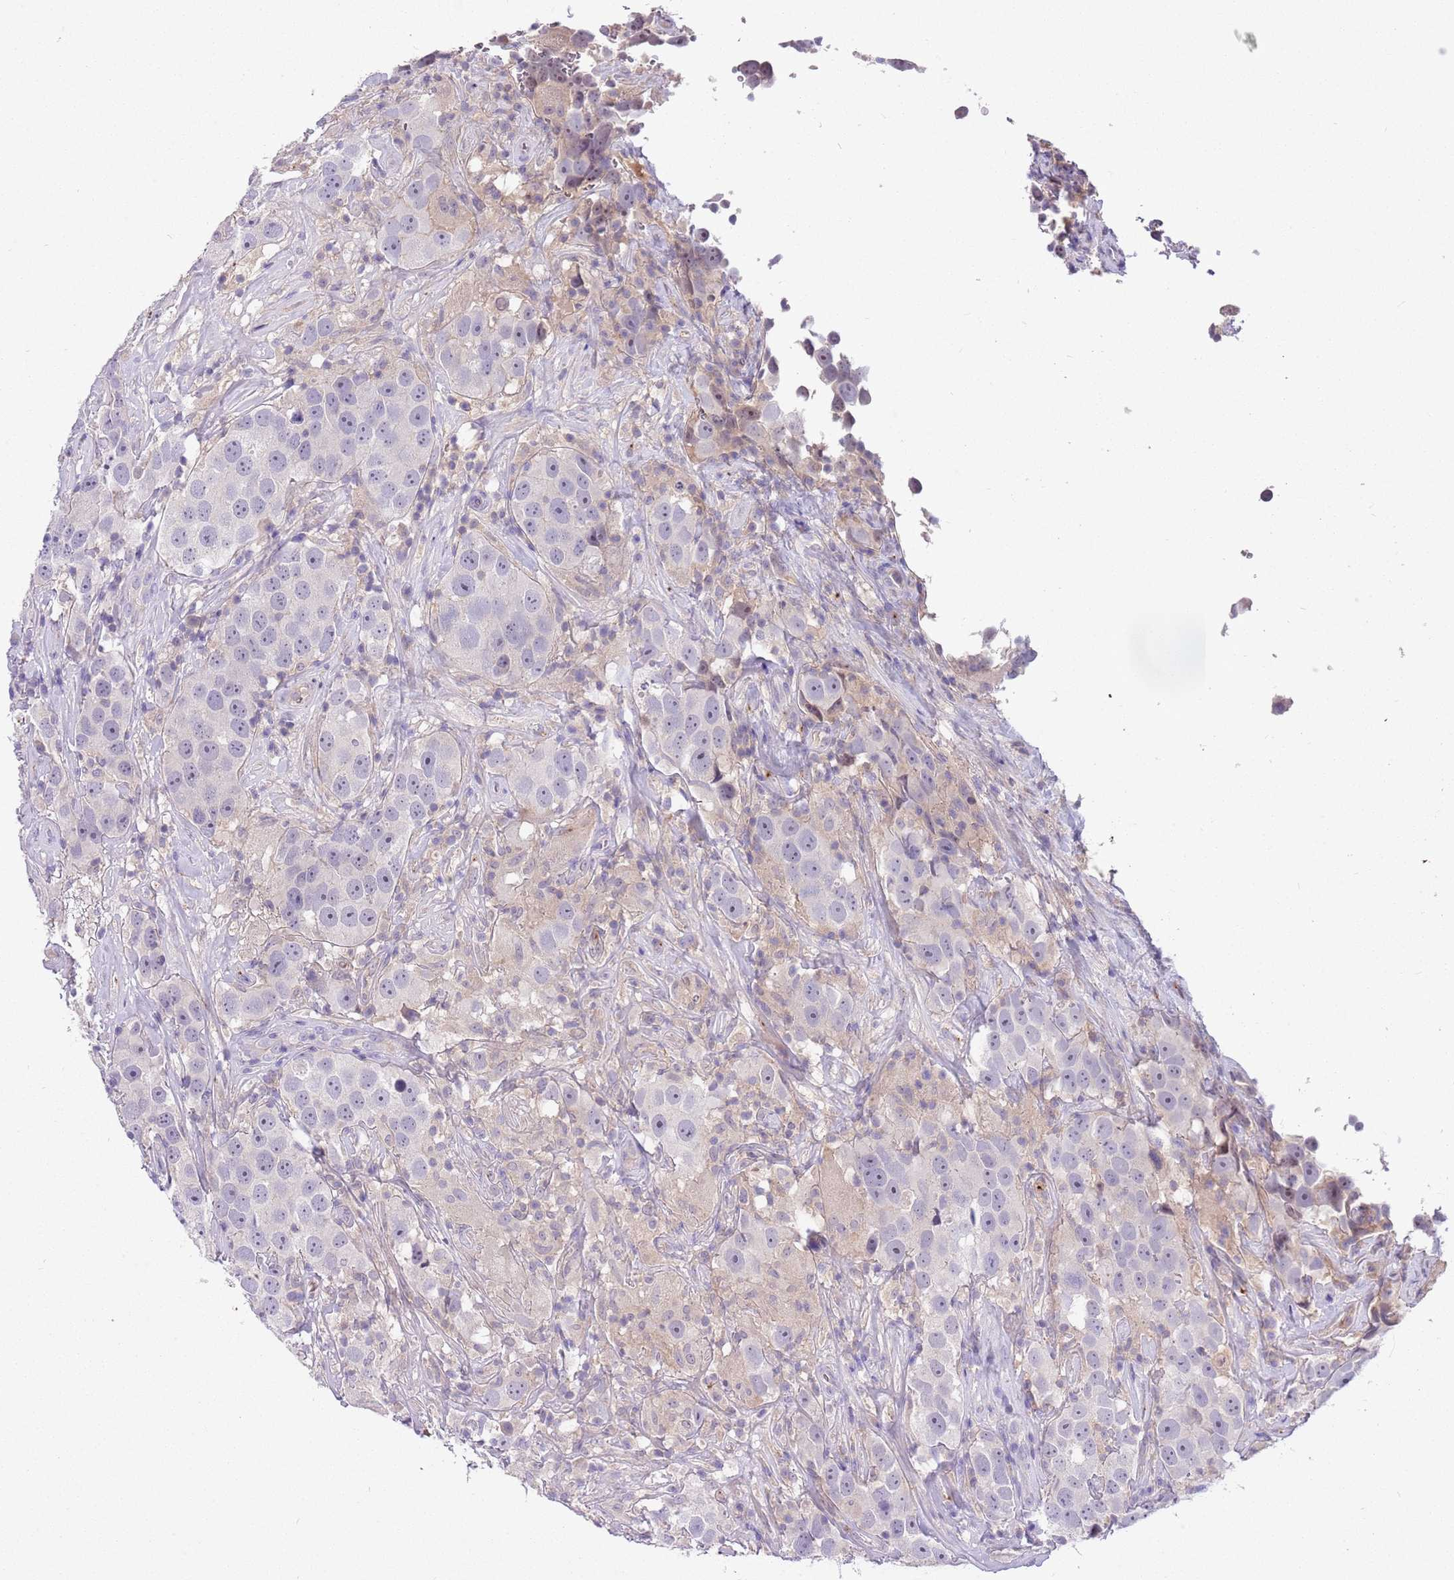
{"staining": {"intensity": "negative", "quantity": "none", "location": "none"}, "tissue": "testis cancer", "cell_type": "Tumor cells", "image_type": "cancer", "snomed": [{"axis": "morphology", "description": "Seminoma, NOS"}, {"axis": "topography", "description": "Testis"}], "caption": "The micrograph exhibits no significant staining in tumor cells of testis seminoma.", "gene": "CFAP73", "patient": {"sex": "male", "age": 49}}